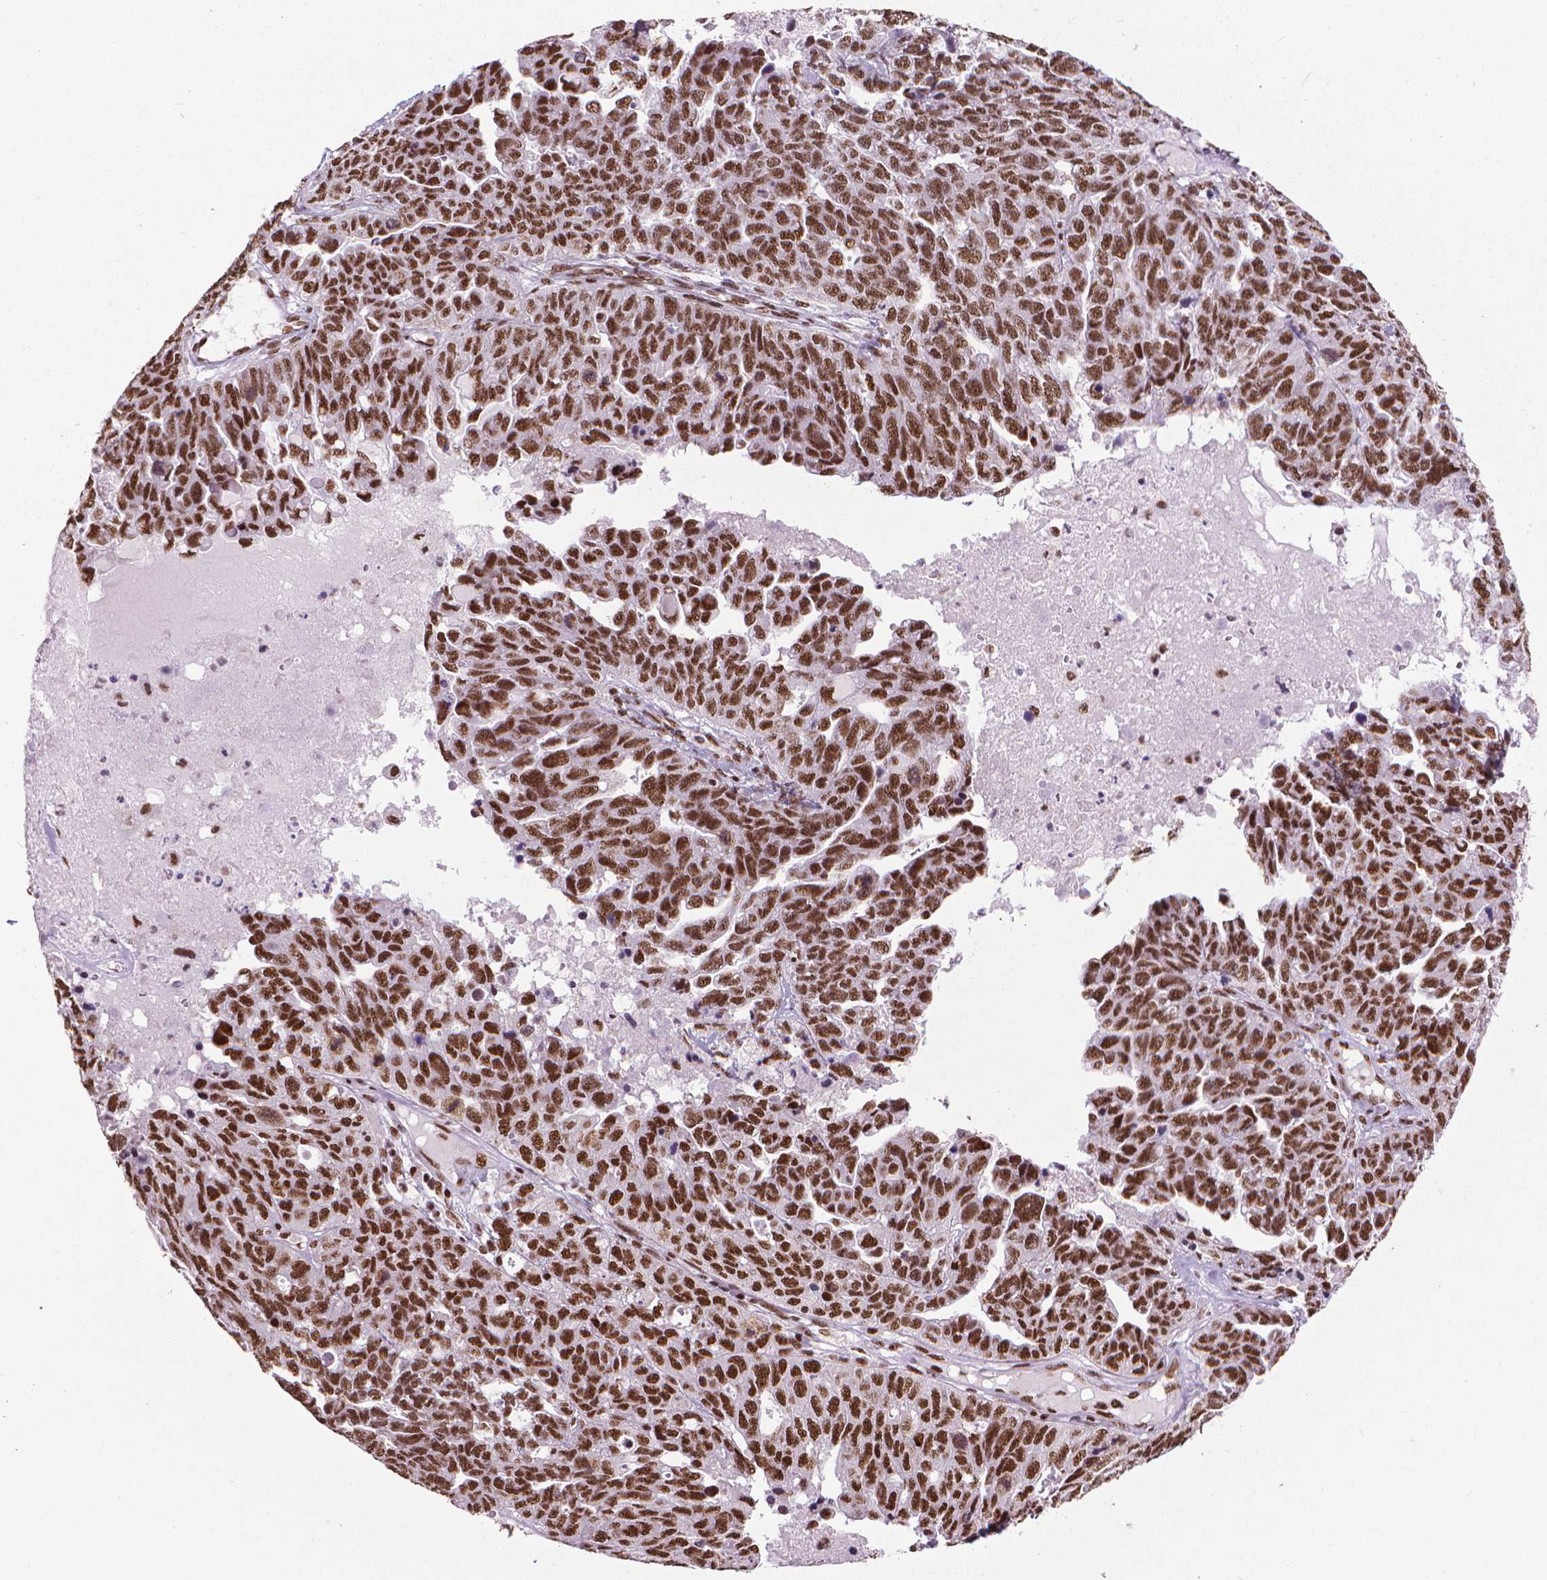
{"staining": {"intensity": "strong", "quantity": ">75%", "location": "nuclear"}, "tissue": "ovarian cancer", "cell_type": "Tumor cells", "image_type": "cancer", "snomed": [{"axis": "morphology", "description": "Cystadenocarcinoma, serous, NOS"}, {"axis": "topography", "description": "Ovary"}], "caption": "Strong nuclear protein expression is appreciated in about >75% of tumor cells in serous cystadenocarcinoma (ovarian).", "gene": "AKAP8", "patient": {"sex": "female", "age": 71}}